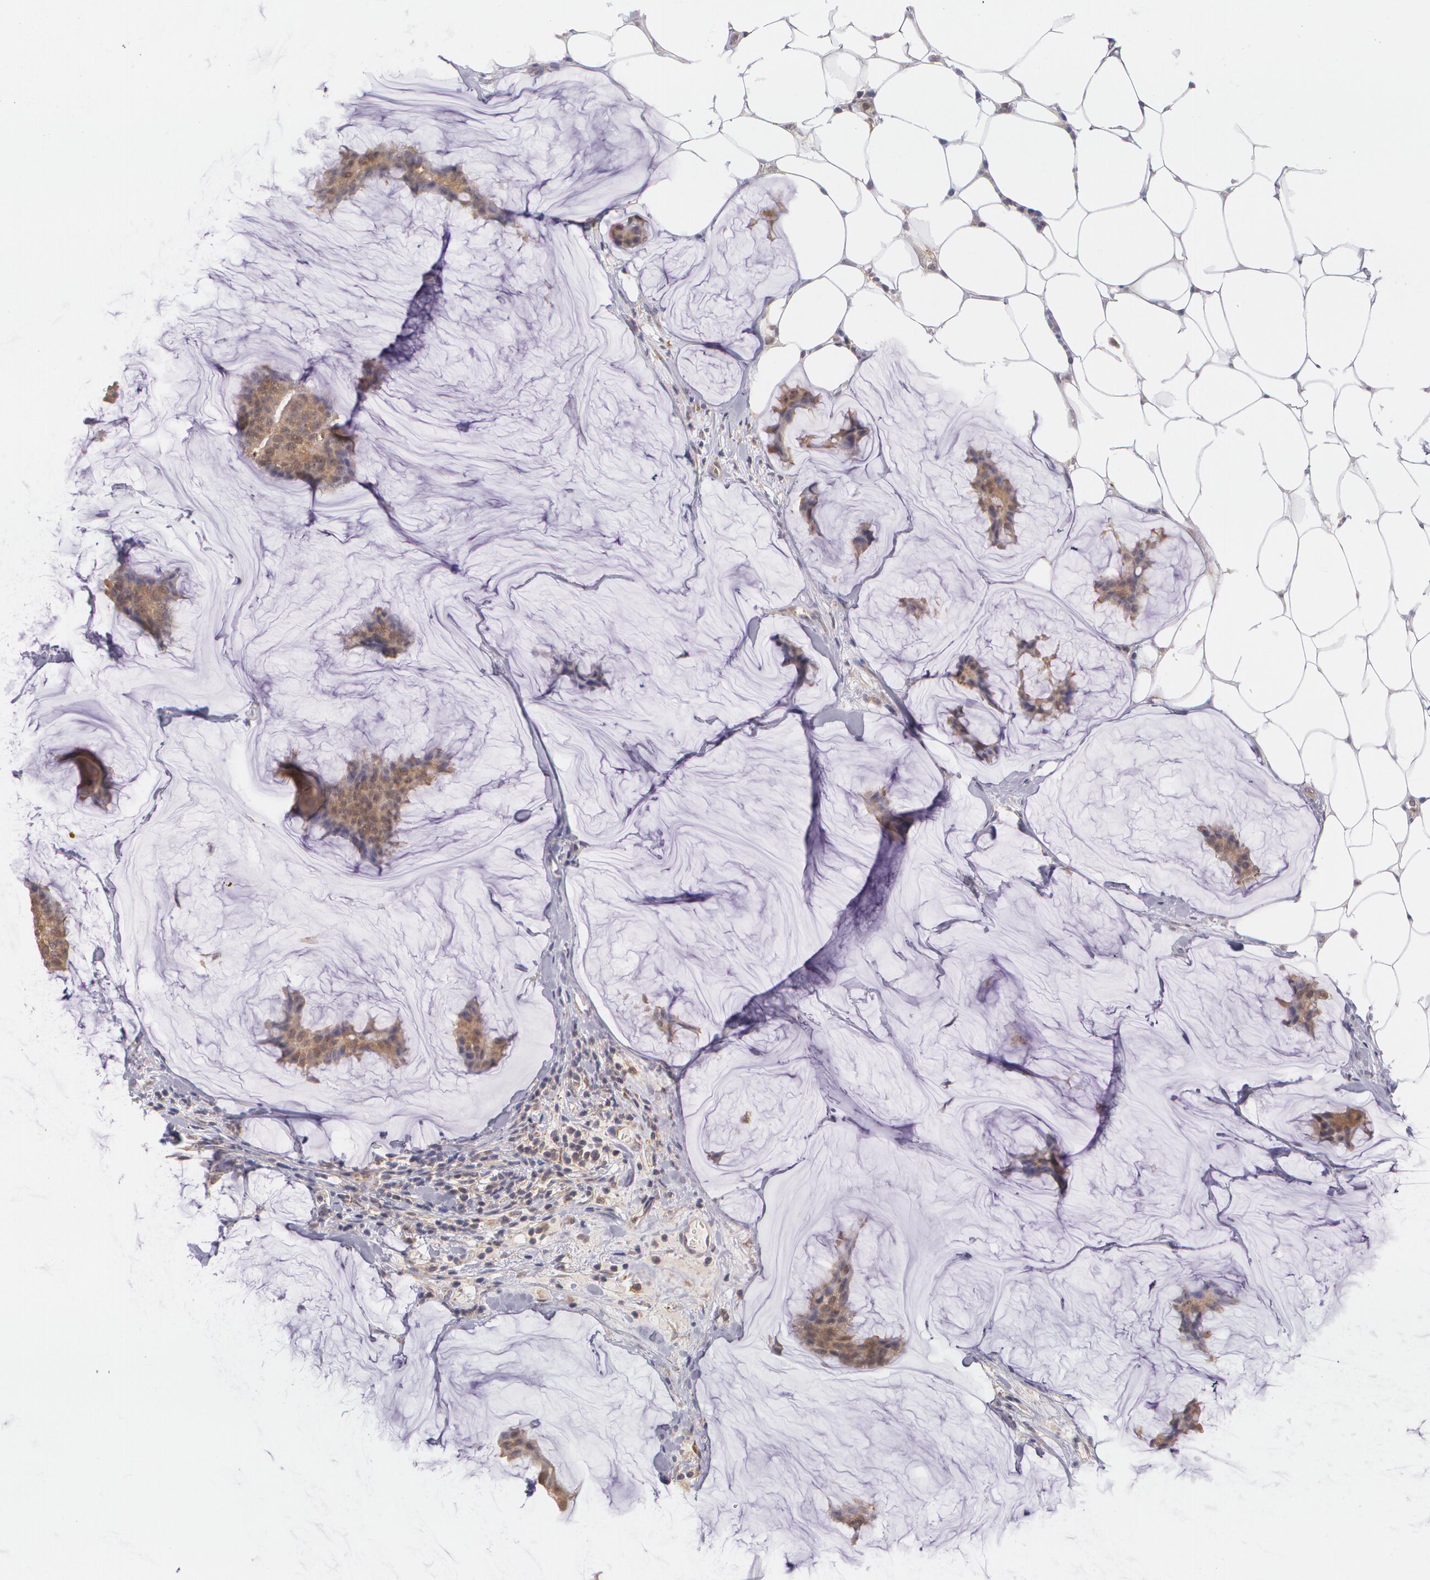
{"staining": {"intensity": "moderate", "quantity": ">75%", "location": "cytoplasmic/membranous"}, "tissue": "breast cancer", "cell_type": "Tumor cells", "image_type": "cancer", "snomed": [{"axis": "morphology", "description": "Duct carcinoma"}, {"axis": "topography", "description": "Breast"}], "caption": "Protein expression by immunohistochemistry demonstrates moderate cytoplasmic/membranous positivity in about >75% of tumor cells in breast cancer.", "gene": "CCL17", "patient": {"sex": "female", "age": 93}}